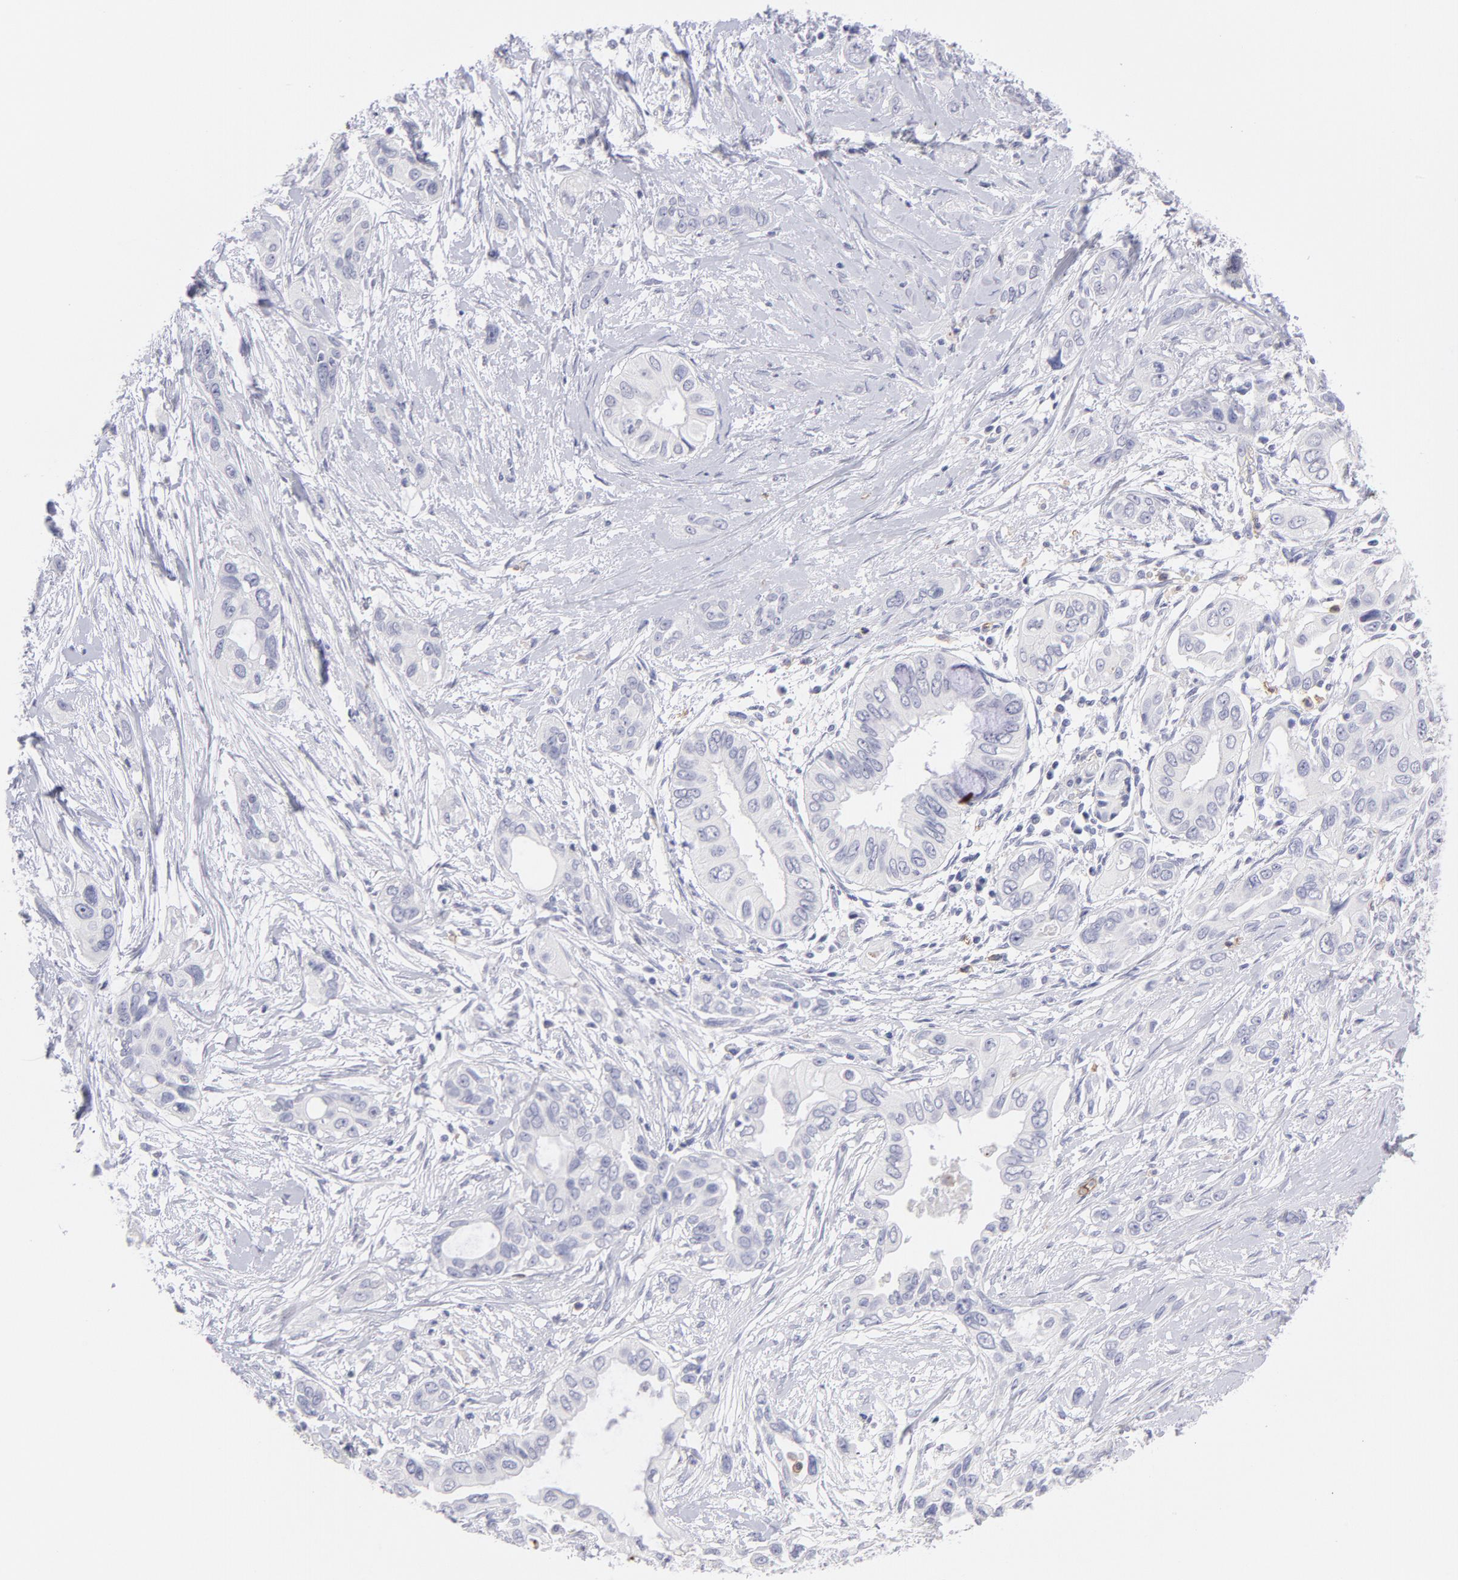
{"staining": {"intensity": "negative", "quantity": "none", "location": "none"}, "tissue": "pancreatic cancer", "cell_type": "Tumor cells", "image_type": "cancer", "snomed": [{"axis": "morphology", "description": "Adenocarcinoma, NOS"}, {"axis": "topography", "description": "Pancreas"}], "caption": "Tumor cells show no significant protein positivity in pancreatic cancer.", "gene": "LTB4R", "patient": {"sex": "female", "age": 60}}